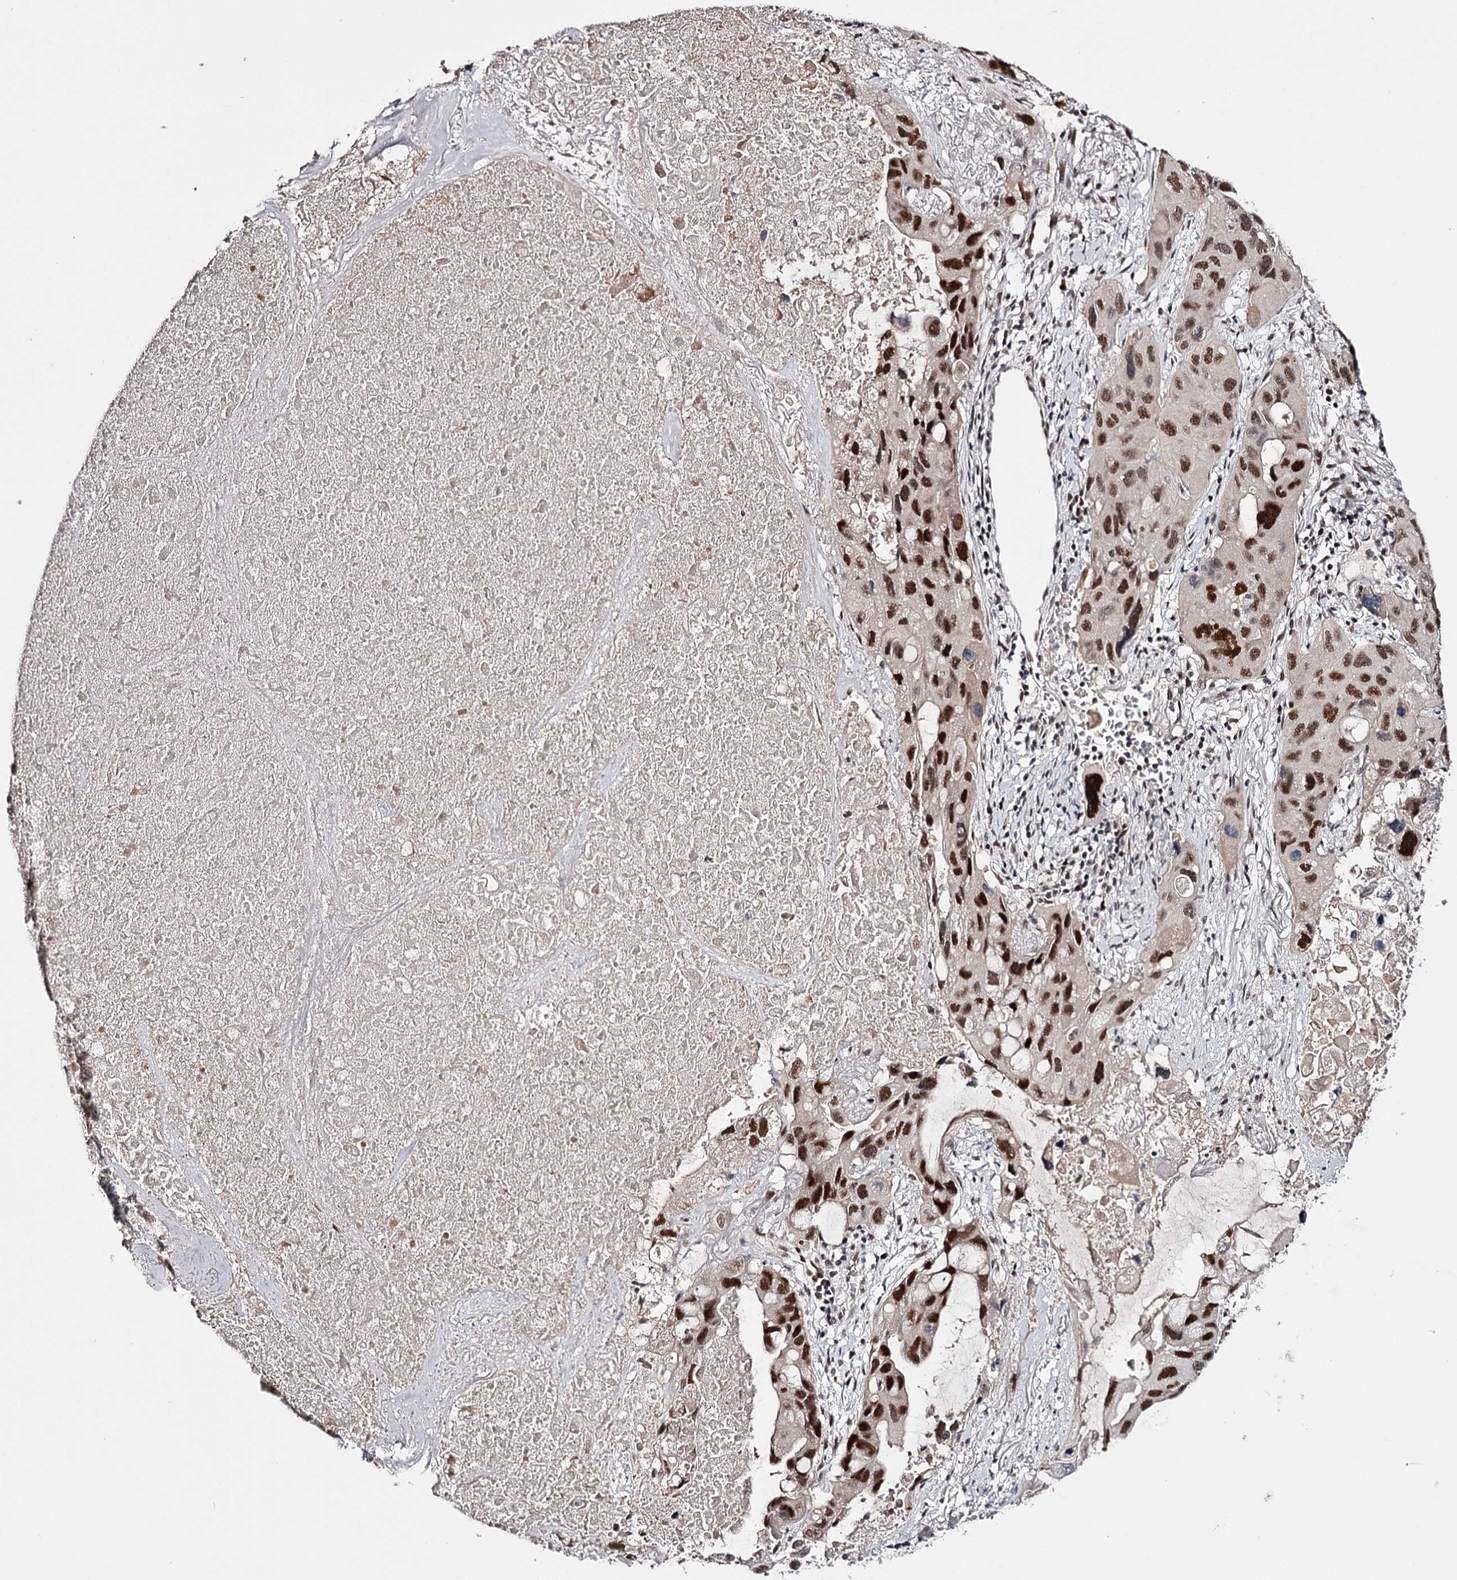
{"staining": {"intensity": "strong", "quantity": ">75%", "location": "nuclear"}, "tissue": "lung cancer", "cell_type": "Tumor cells", "image_type": "cancer", "snomed": [{"axis": "morphology", "description": "Squamous cell carcinoma, NOS"}, {"axis": "topography", "description": "Lung"}], "caption": "Brown immunohistochemical staining in squamous cell carcinoma (lung) displays strong nuclear expression in about >75% of tumor cells. Ihc stains the protein of interest in brown and the nuclei are stained blue.", "gene": "TTC33", "patient": {"sex": "female", "age": 73}}